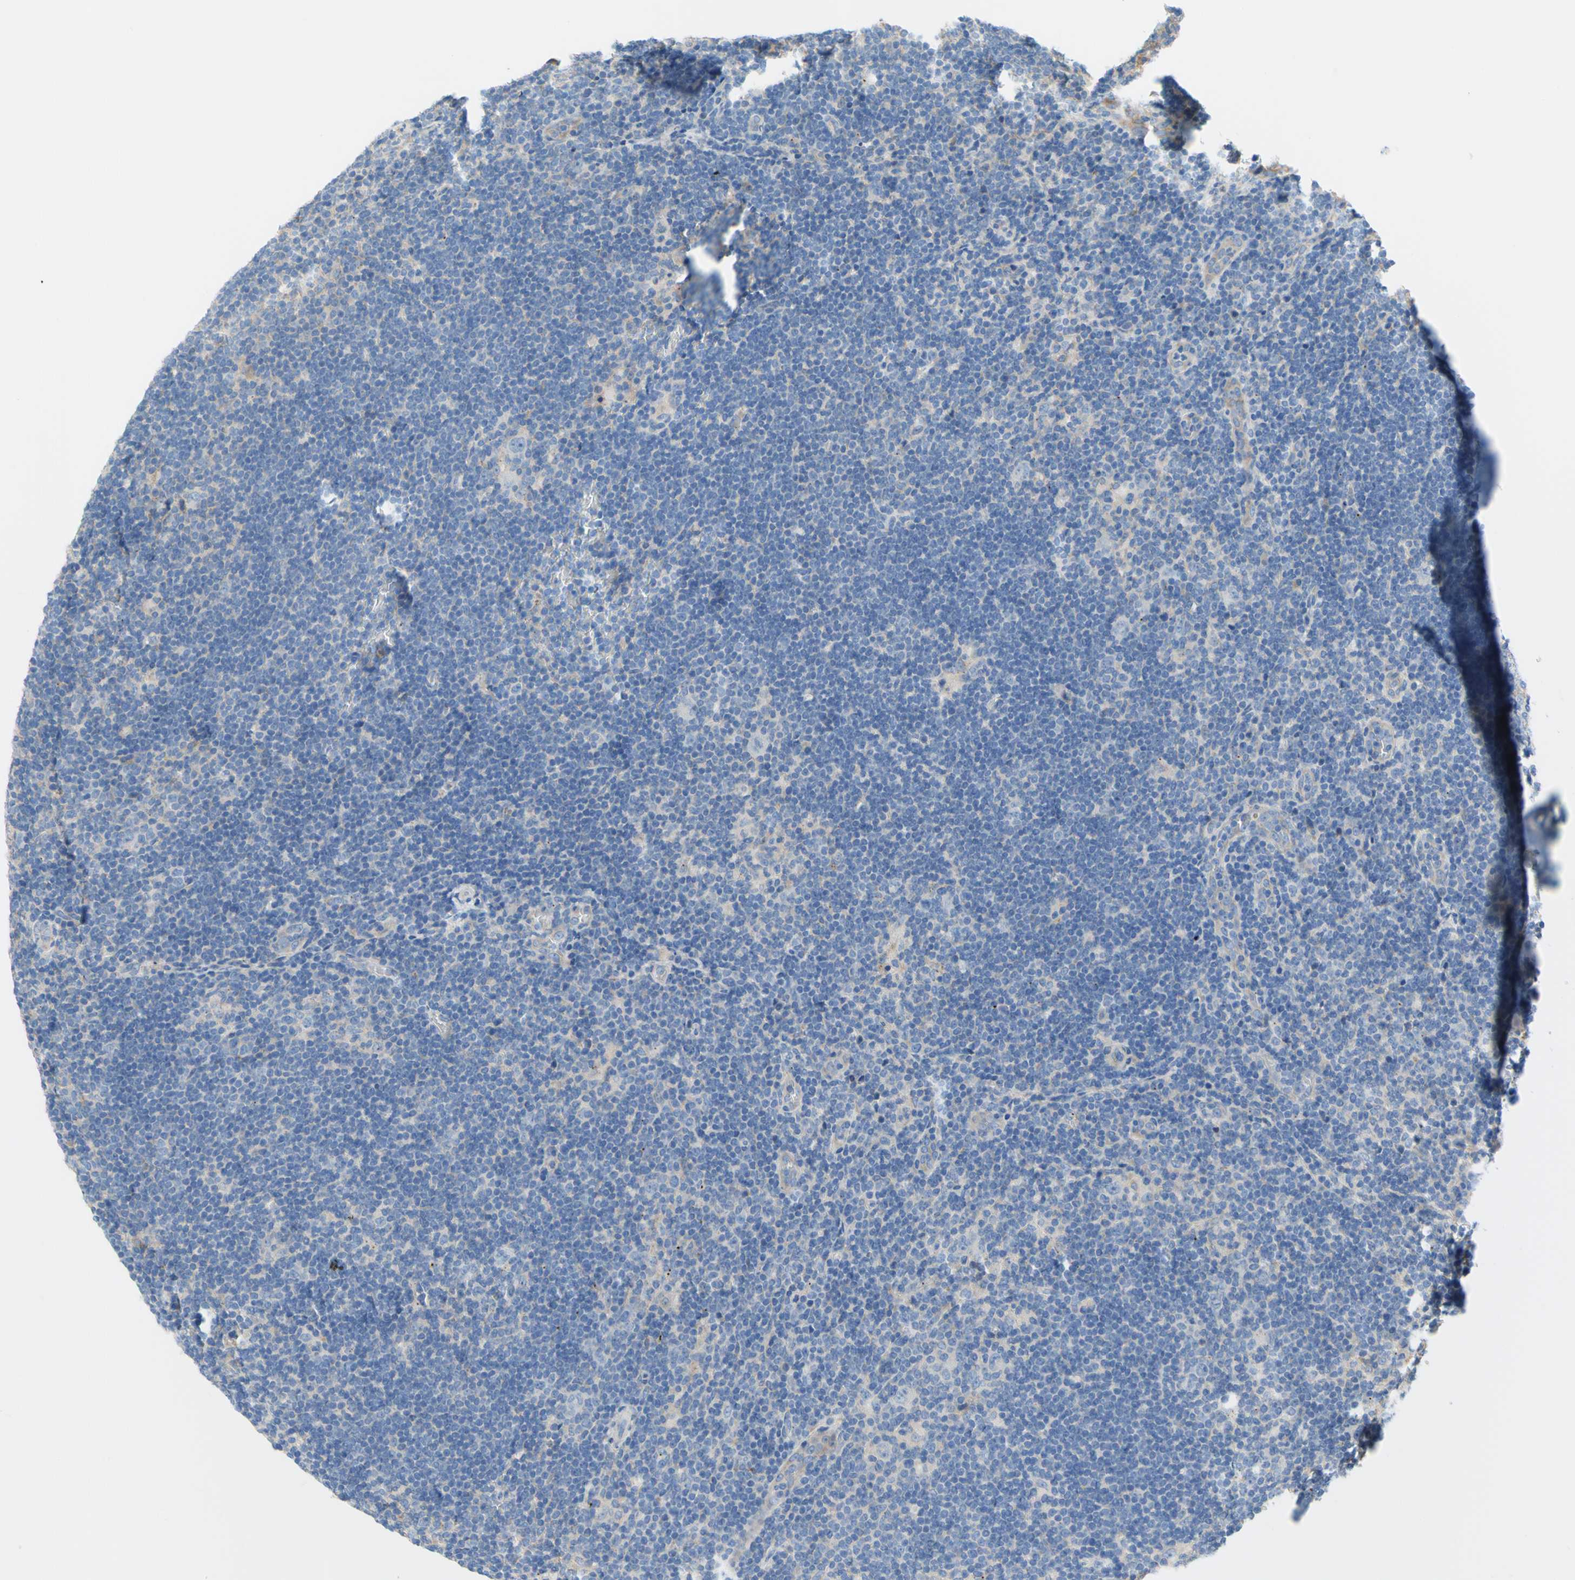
{"staining": {"intensity": "negative", "quantity": "none", "location": "none"}, "tissue": "lymphoma", "cell_type": "Tumor cells", "image_type": "cancer", "snomed": [{"axis": "morphology", "description": "Hodgkin's disease, NOS"}, {"axis": "topography", "description": "Lymph node"}], "caption": "This is an immunohistochemistry (IHC) photomicrograph of Hodgkin's disease. There is no expression in tumor cells.", "gene": "TMEM59L", "patient": {"sex": "female", "age": 57}}